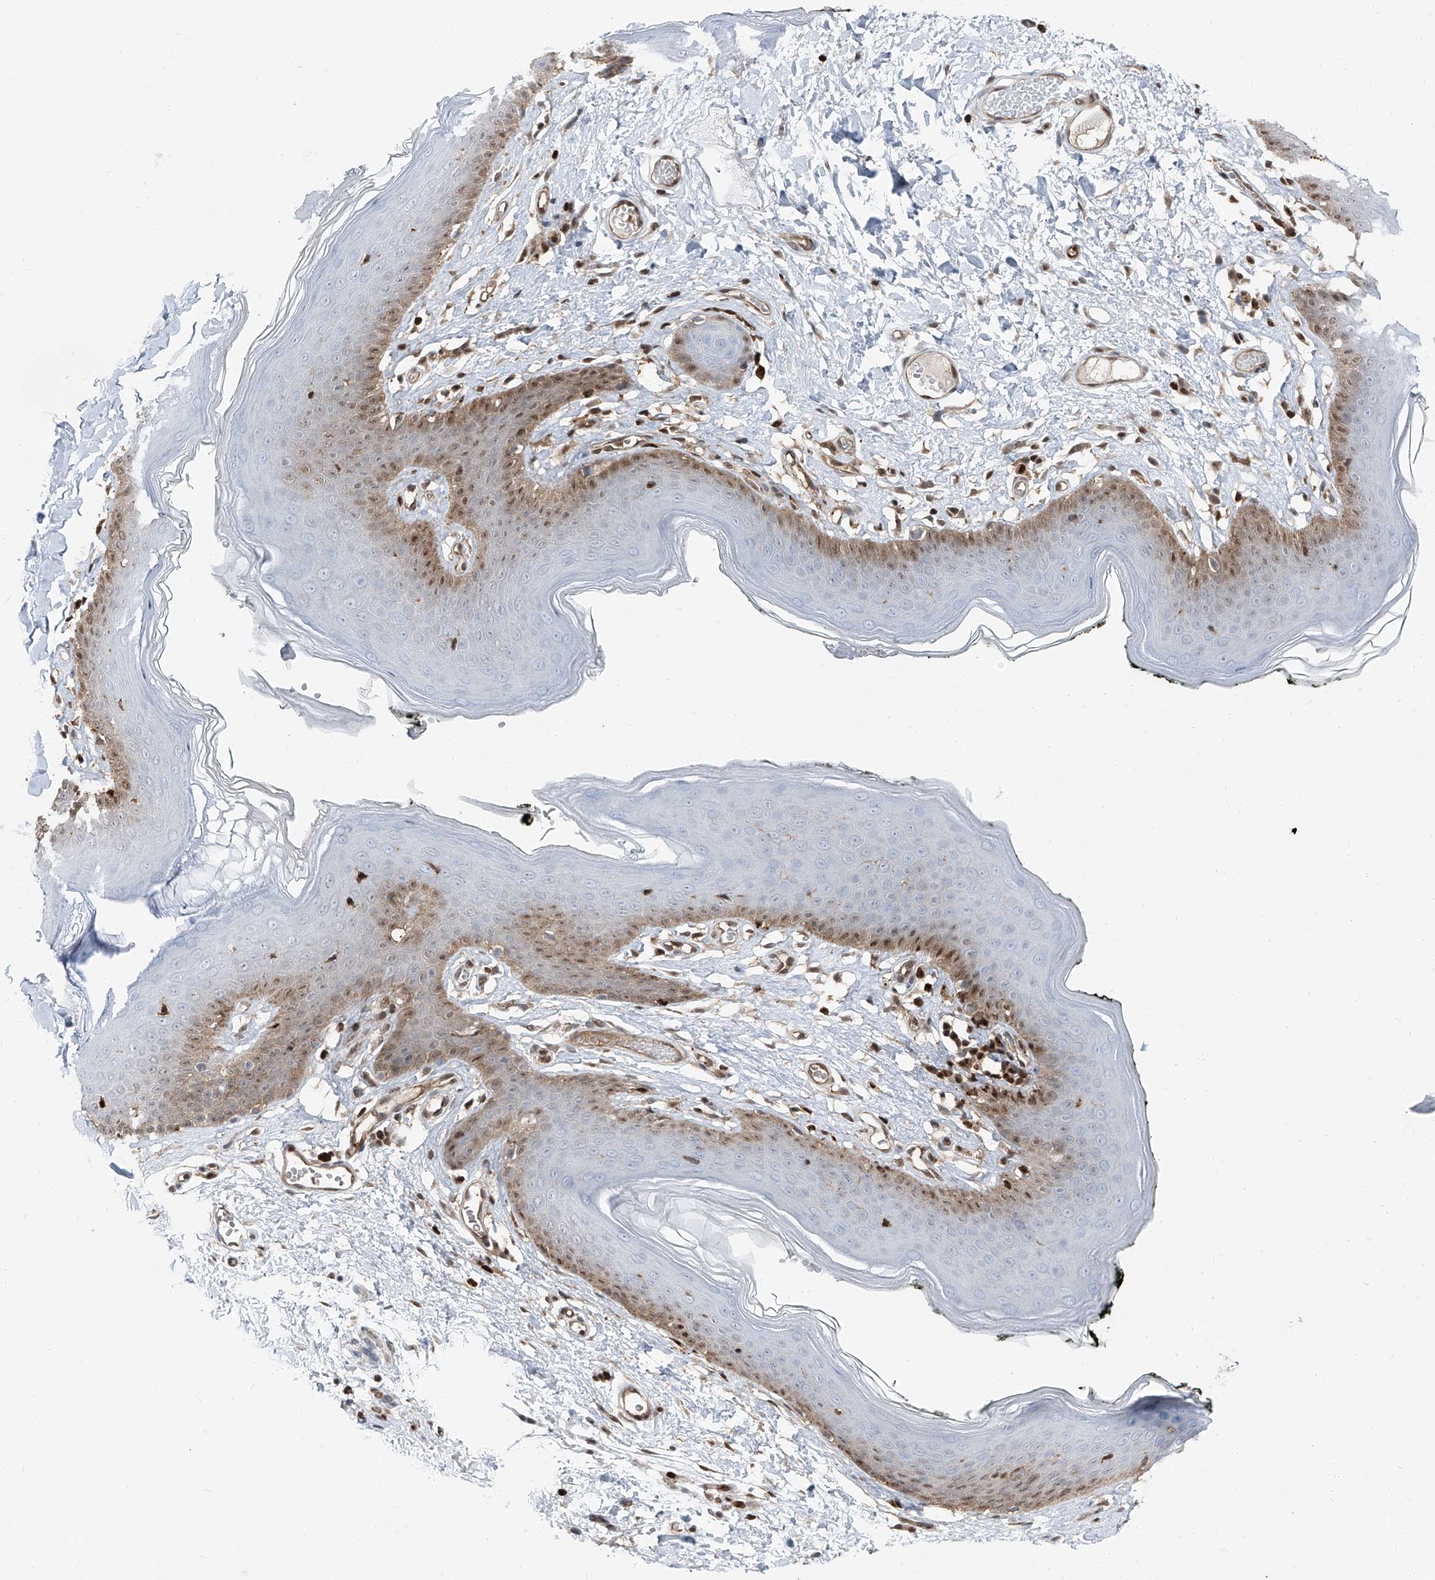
{"staining": {"intensity": "moderate", "quantity": "25%-75%", "location": "cytoplasmic/membranous,nuclear"}, "tissue": "skin", "cell_type": "Epidermal cells", "image_type": "normal", "snomed": [{"axis": "morphology", "description": "Normal tissue, NOS"}, {"axis": "morphology", "description": "Inflammation, NOS"}, {"axis": "topography", "description": "Vulva"}], "caption": "A brown stain shows moderate cytoplasmic/membranous,nuclear expression of a protein in epidermal cells of unremarkable human skin. (DAB IHC, brown staining for protein, blue staining for nuclei).", "gene": "PSMB10", "patient": {"sex": "female", "age": 84}}